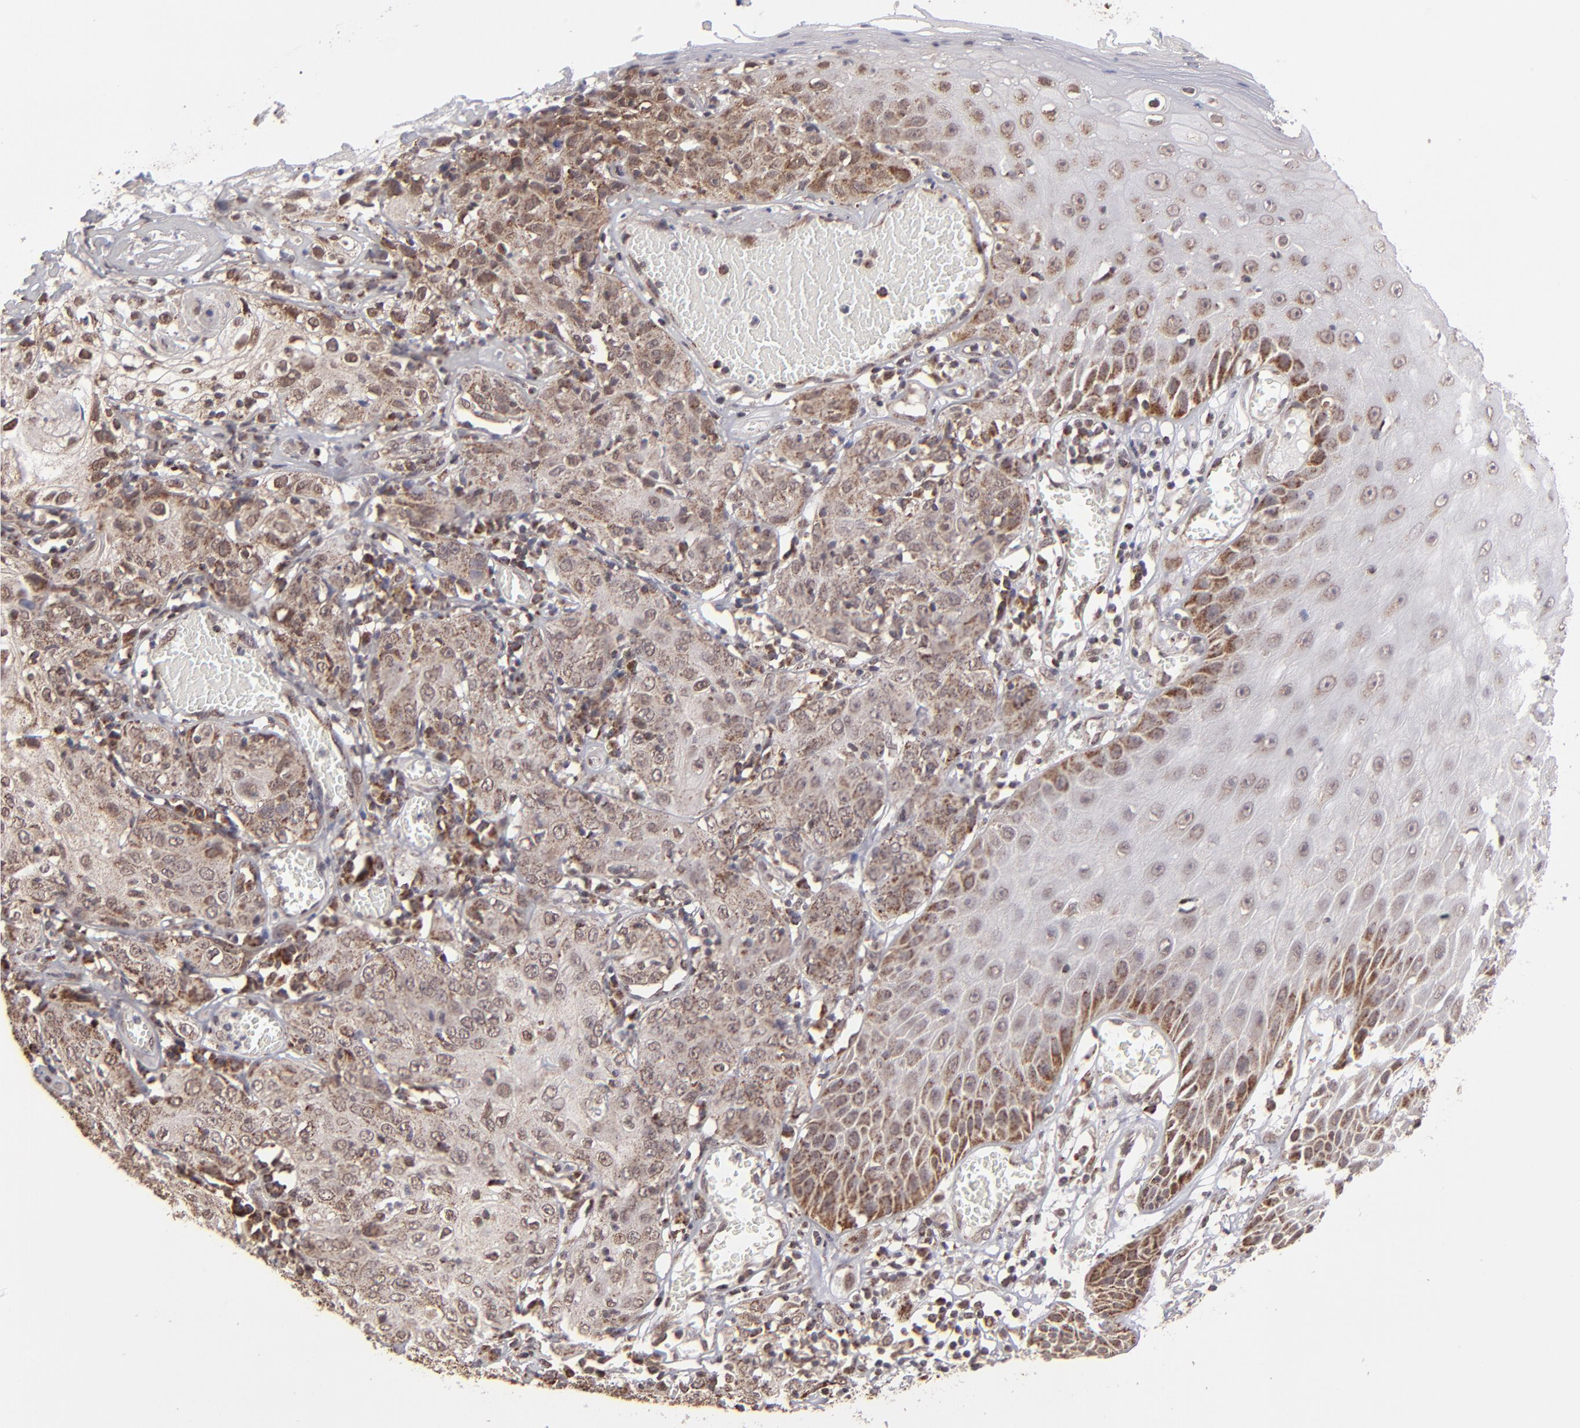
{"staining": {"intensity": "moderate", "quantity": "25%-75%", "location": "cytoplasmic/membranous"}, "tissue": "skin cancer", "cell_type": "Tumor cells", "image_type": "cancer", "snomed": [{"axis": "morphology", "description": "Squamous cell carcinoma, NOS"}, {"axis": "topography", "description": "Skin"}], "caption": "Immunohistochemical staining of human skin squamous cell carcinoma shows medium levels of moderate cytoplasmic/membranous protein expression in about 25%-75% of tumor cells.", "gene": "SLC15A1", "patient": {"sex": "male", "age": 65}}